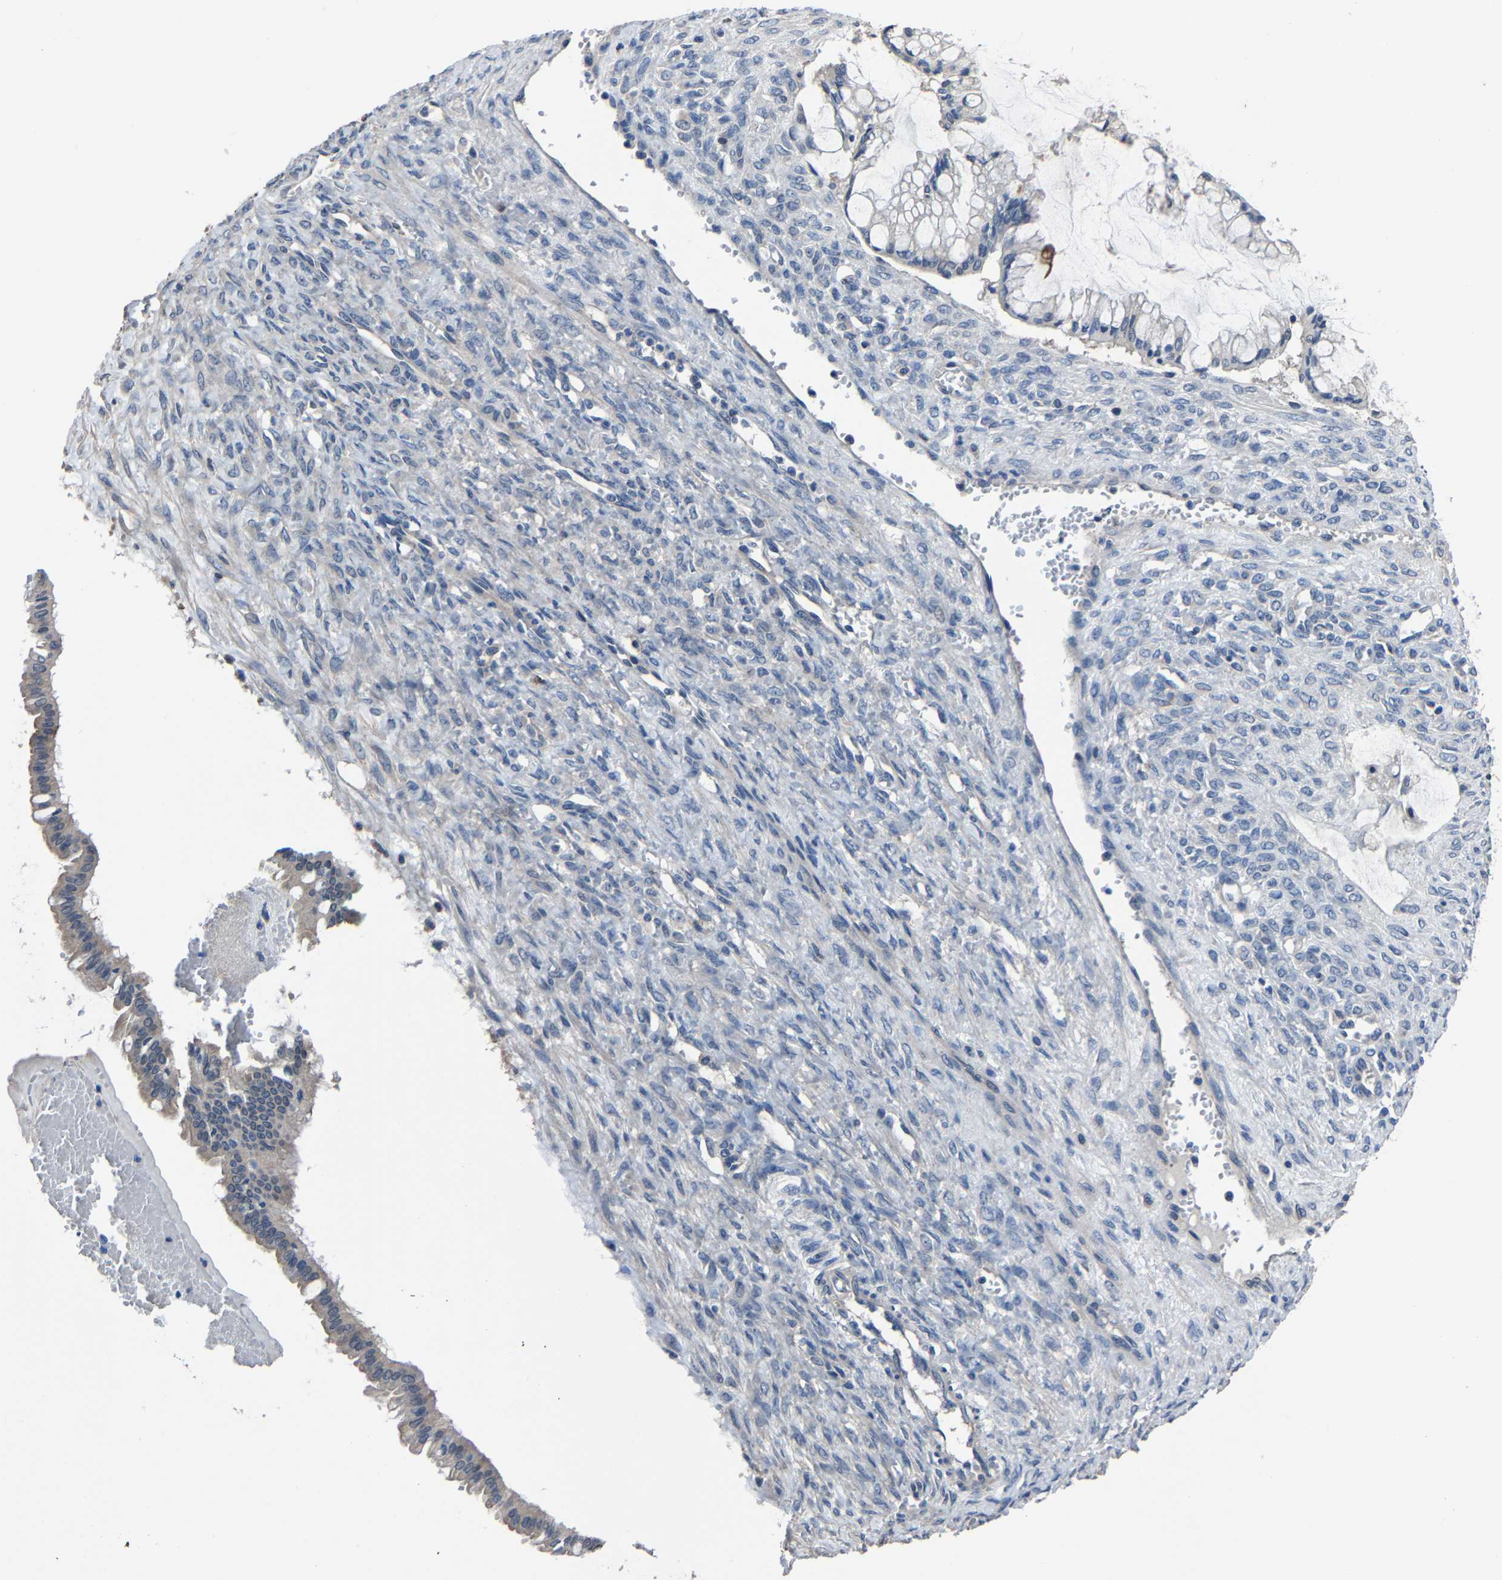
{"staining": {"intensity": "negative", "quantity": "none", "location": "none"}, "tissue": "ovarian cancer", "cell_type": "Tumor cells", "image_type": "cancer", "snomed": [{"axis": "morphology", "description": "Cystadenocarcinoma, mucinous, NOS"}, {"axis": "topography", "description": "Ovary"}], "caption": "The photomicrograph exhibits no significant positivity in tumor cells of mucinous cystadenocarcinoma (ovarian).", "gene": "STRBP", "patient": {"sex": "female", "age": 73}}